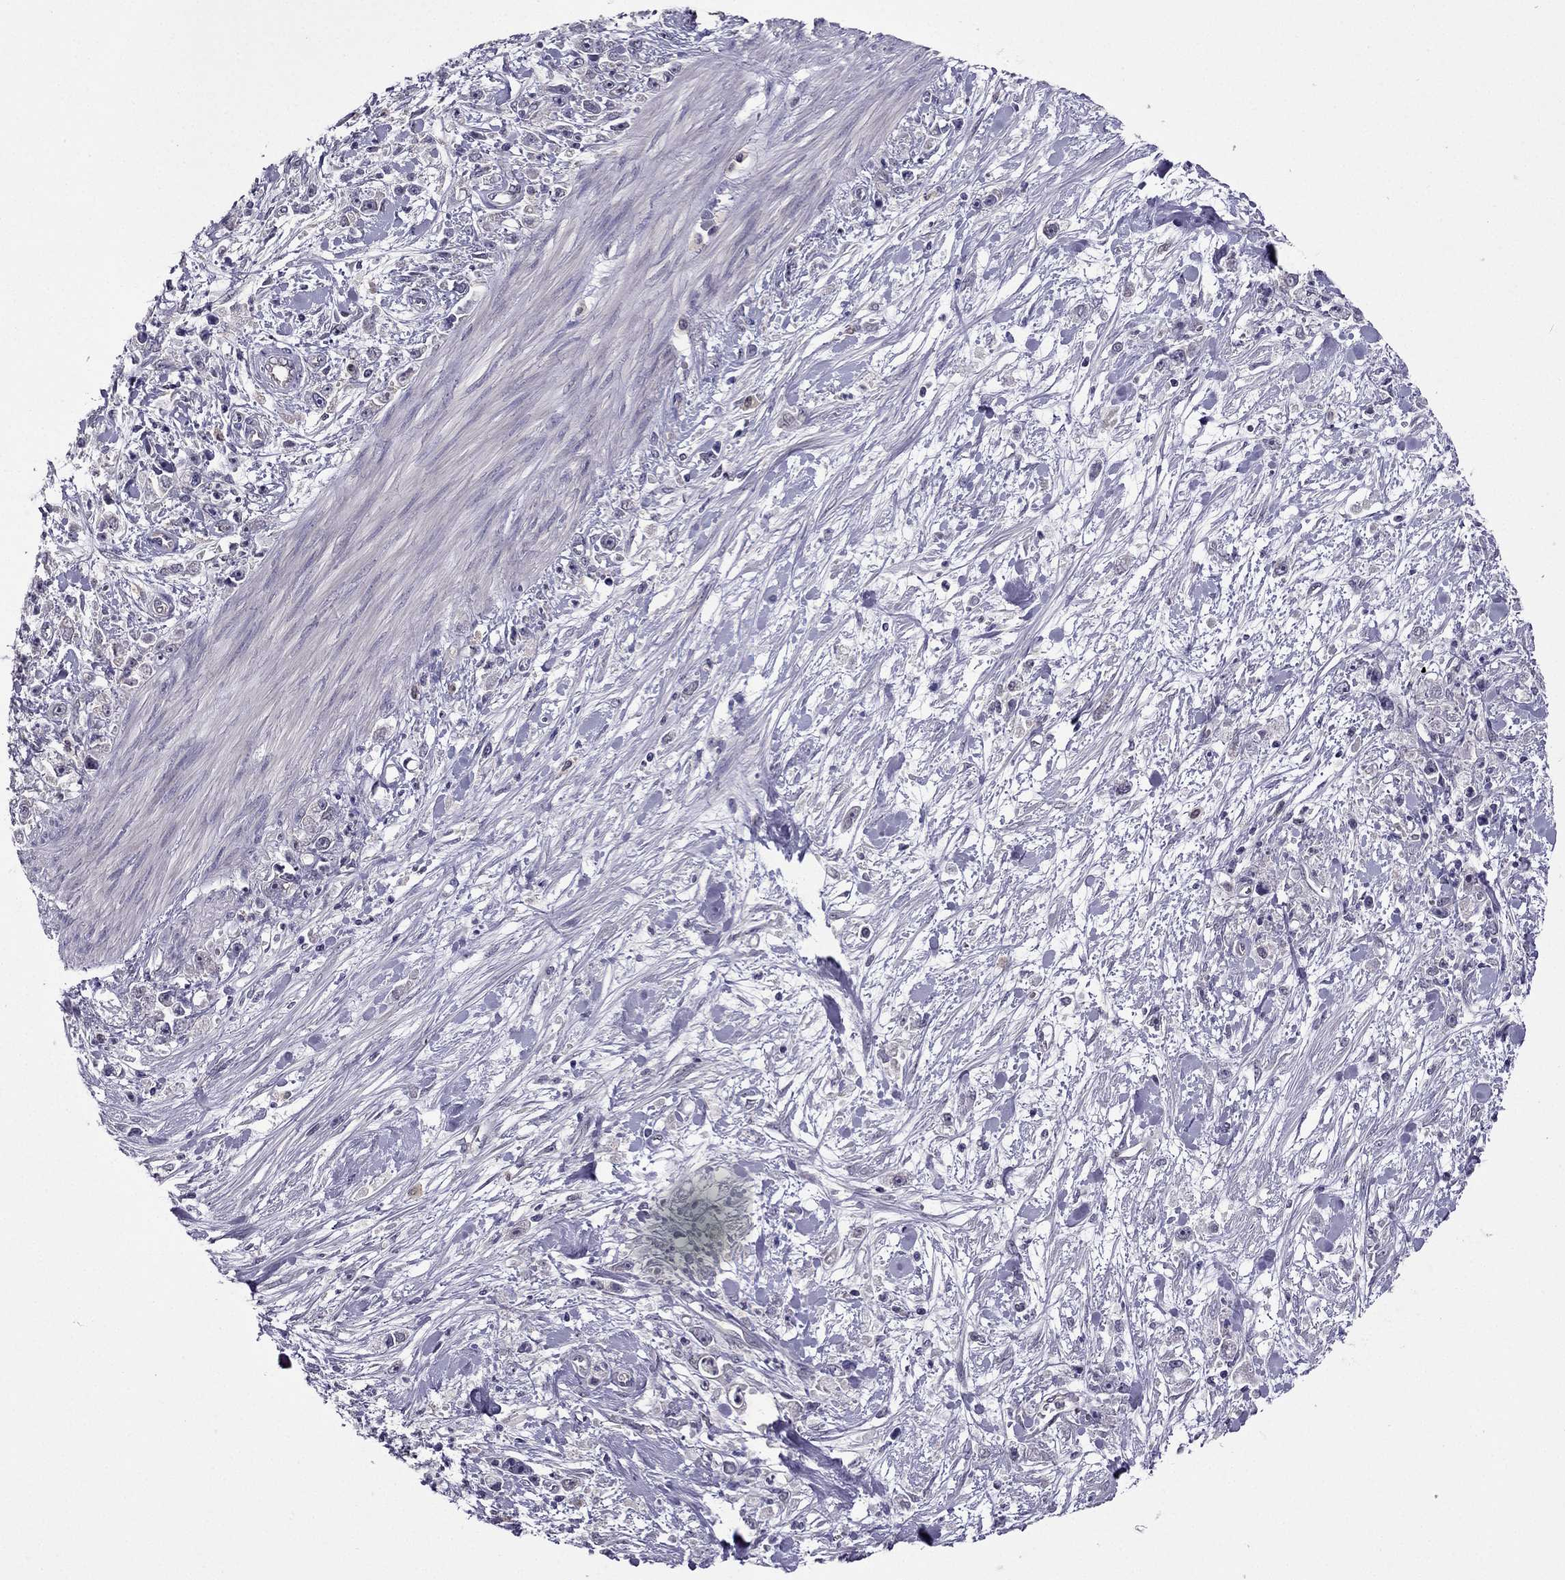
{"staining": {"intensity": "negative", "quantity": "none", "location": "none"}, "tissue": "stomach cancer", "cell_type": "Tumor cells", "image_type": "cancer", "snomed": [{"axis": "morphology", "description": "Adenocarcinoma, NOS"}, {"axis": "topography", "description": "Stomach"}], "caption": "Tumor cells are negative for protein expression in human stomach cancer. The staining is performed using DAB (3,3'-diaminobenzidine) brown chromogen with nuclei counter-stained in using hematoxylin.", "gene": "CDK5", "patient": {"sex": "female", "age": 59}}